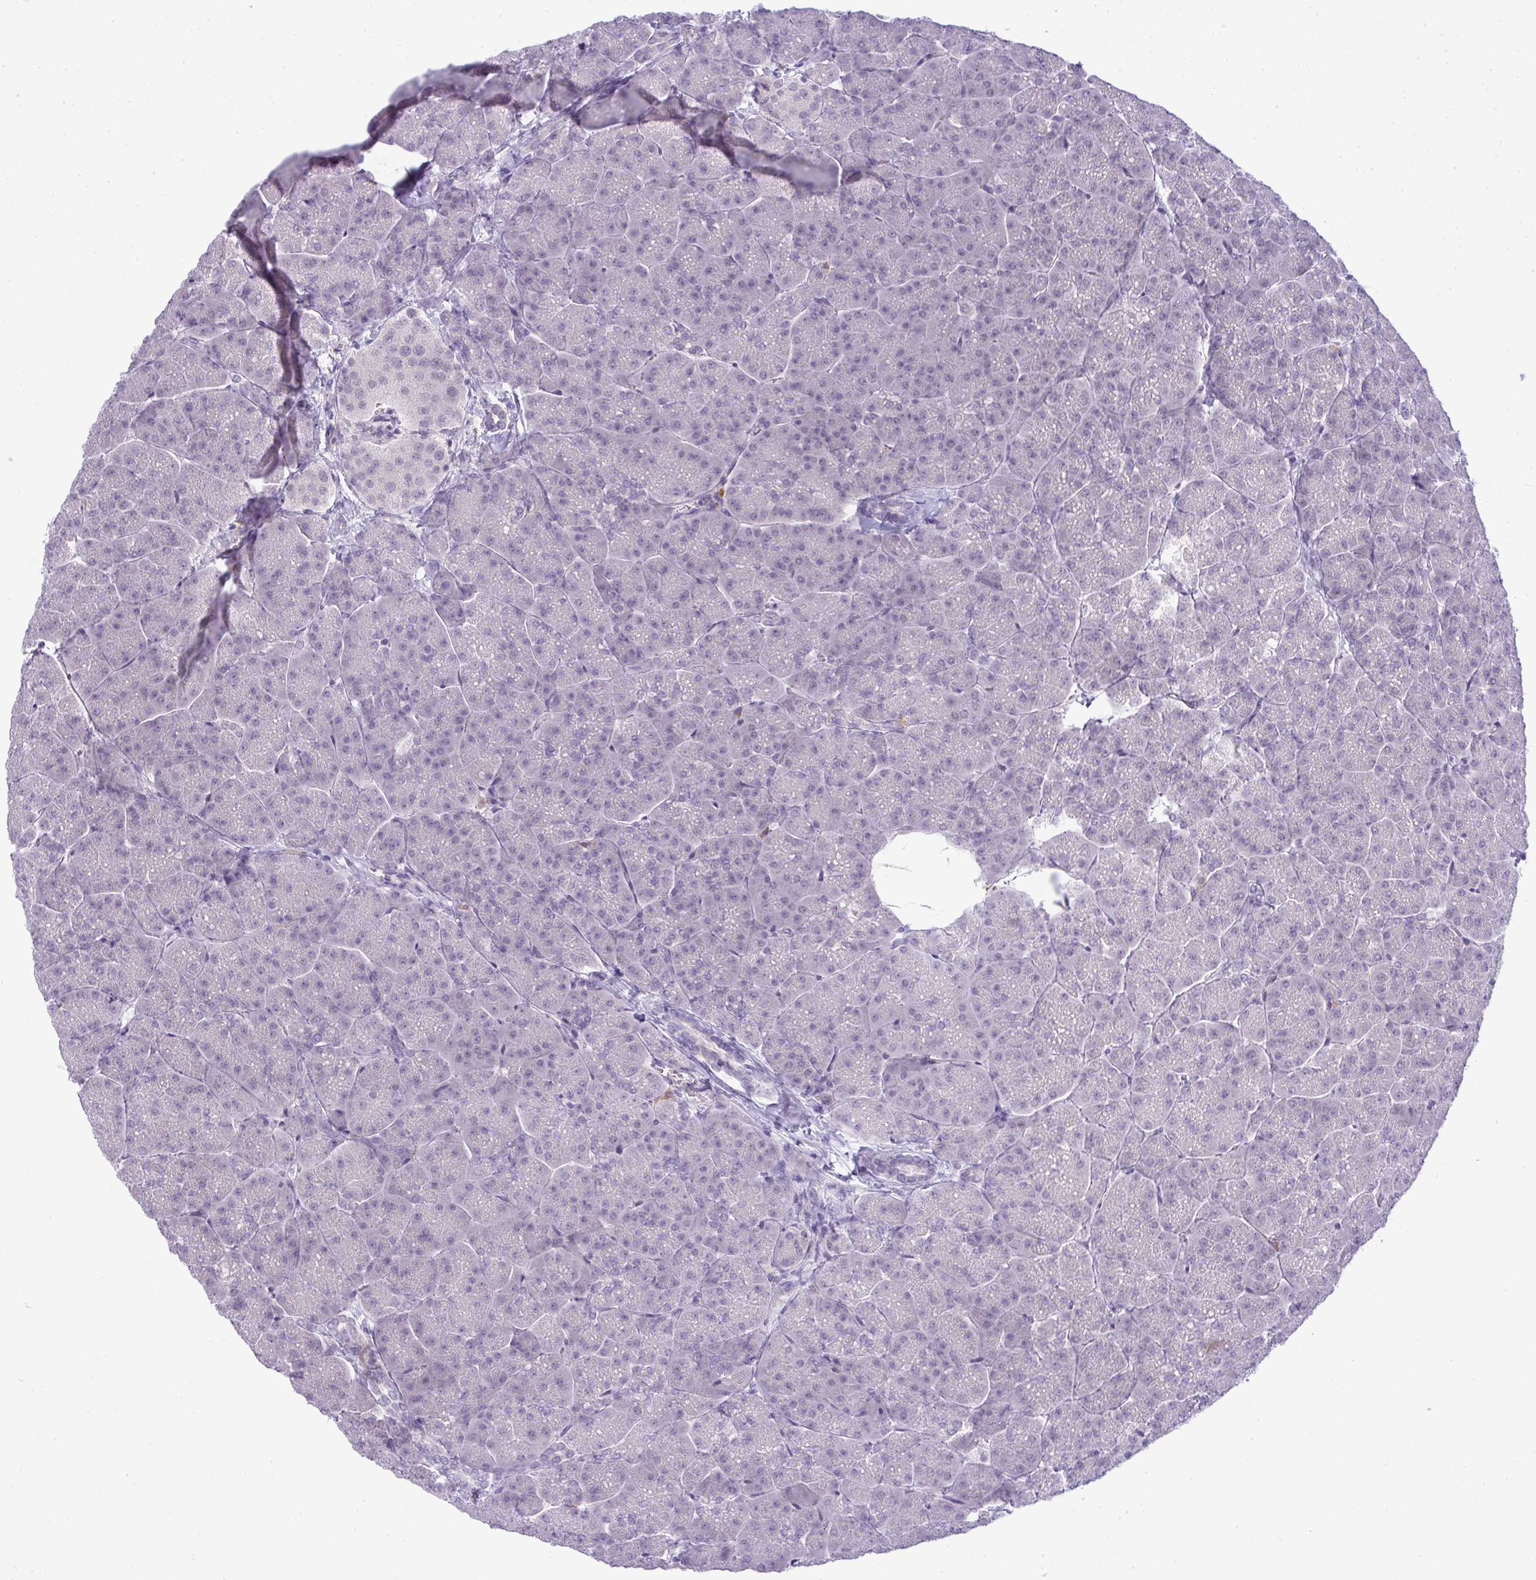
{"staining": {"intensity": "negative", "quantity": "none", "location": "none"}, "tissue": "pancreas", "cell_type": "Exocrine glandular cells", "image_type": "normal", "snomed": [{"axis": "morphology", "description": "Normal tissue, NOS"}, {"axis": "topography", "description": "Pancreas"}, {"axis": "topography", "description": "Peripheral nerve tissue"}], "caption": "This is an immunohistochemistry (IHC) image of normal pancreas. There is no staining in exocrine glandular cells.", "gene": "UBE2S", "patient": {"sex": "male", "age": 54}}